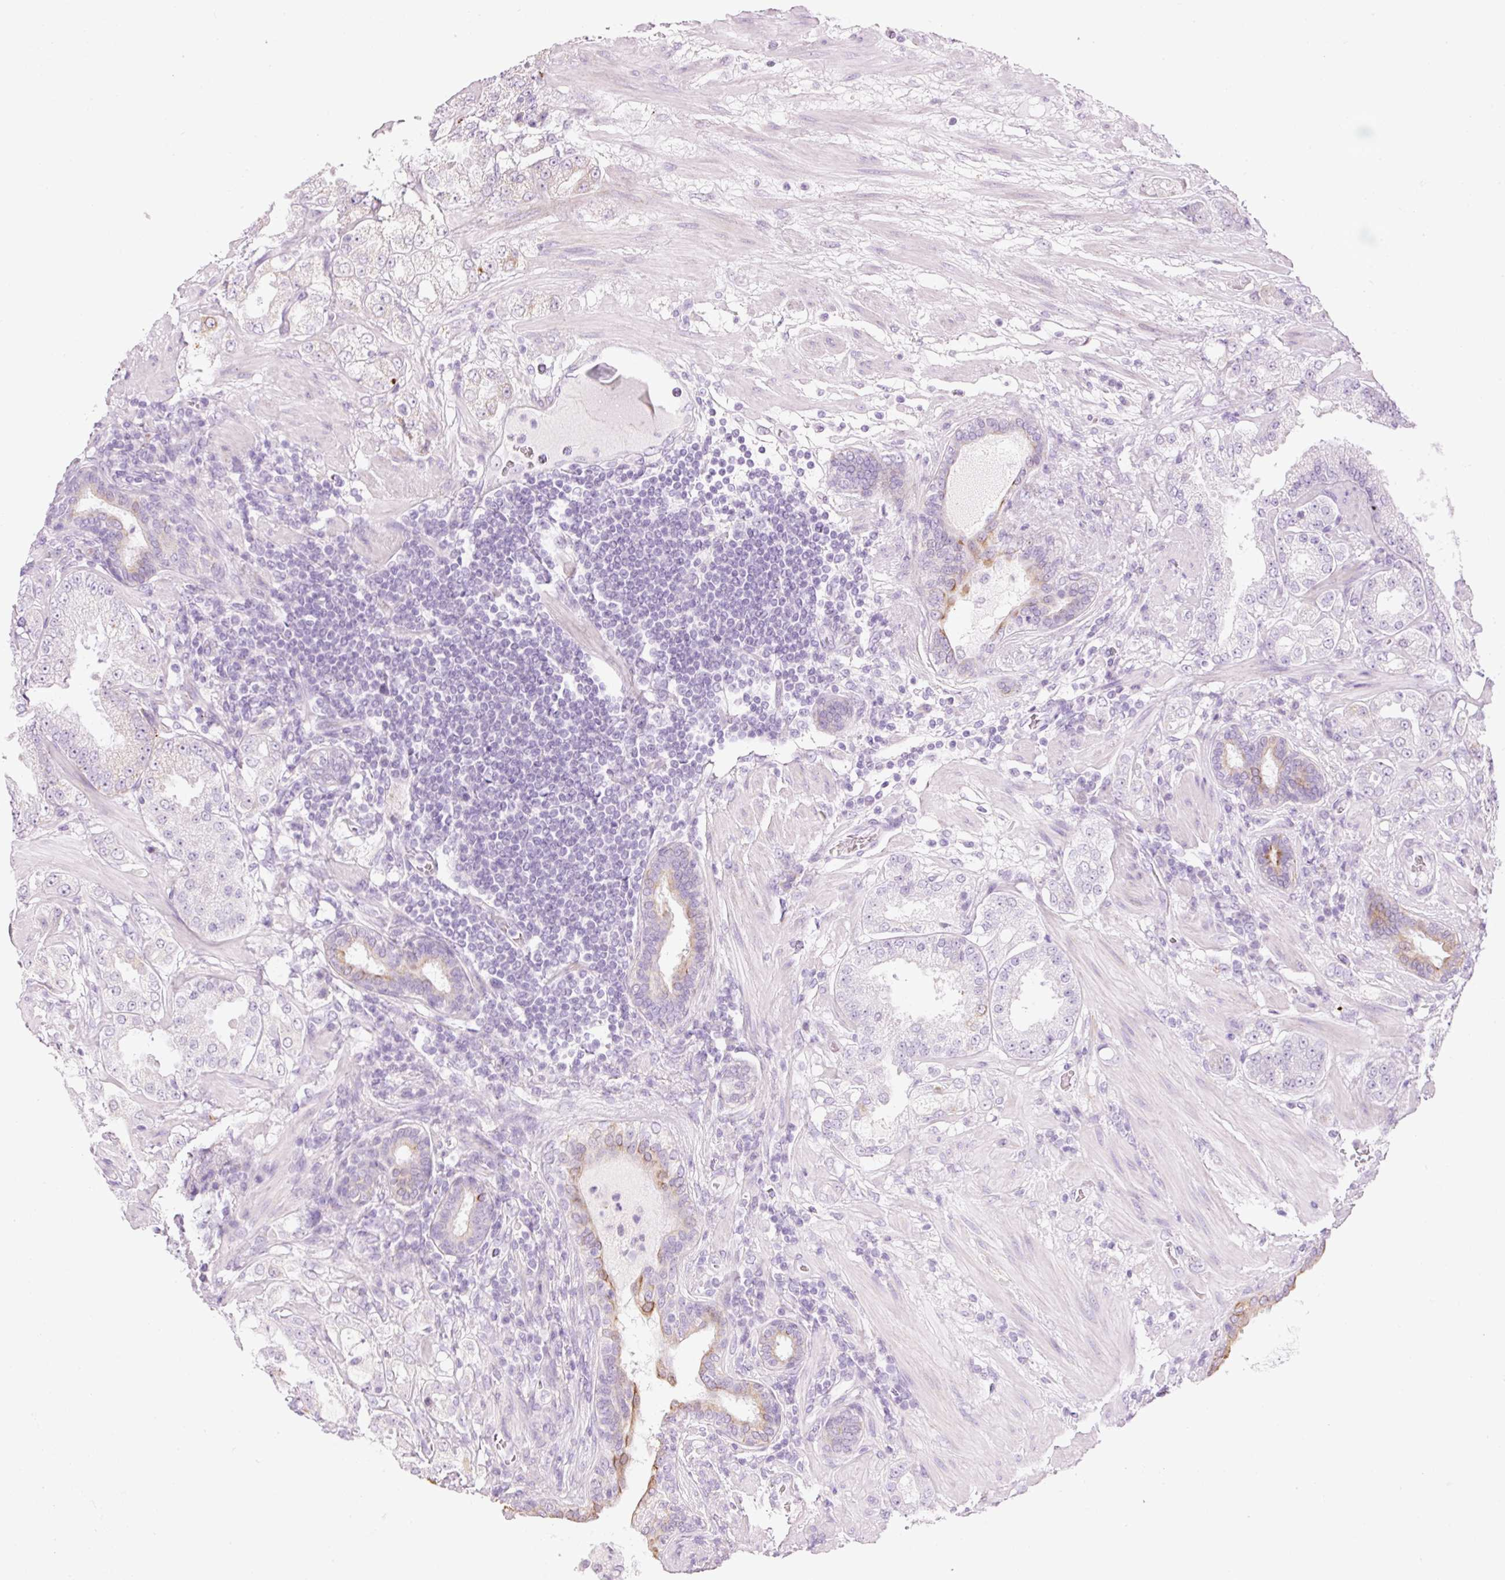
{"staining": {"intensity": "negative", "quantity": "none", "location": "none"}, "tissue": "prostate cancer", "cell_type": "Tumor cells", "image_type": "cancer", "snomed": [{"axis": "morphology", "description": "Adenocarcinoma, High grade"}, {"axis": "topography", "description": "Prostate"}], "caption": "This is an IHC image of prostate cancer (high-grade adenocarcinoma). There is no expression in tumor cells.", "gene": "CARD16", "patient": {"sex": "male", "age": 68}}